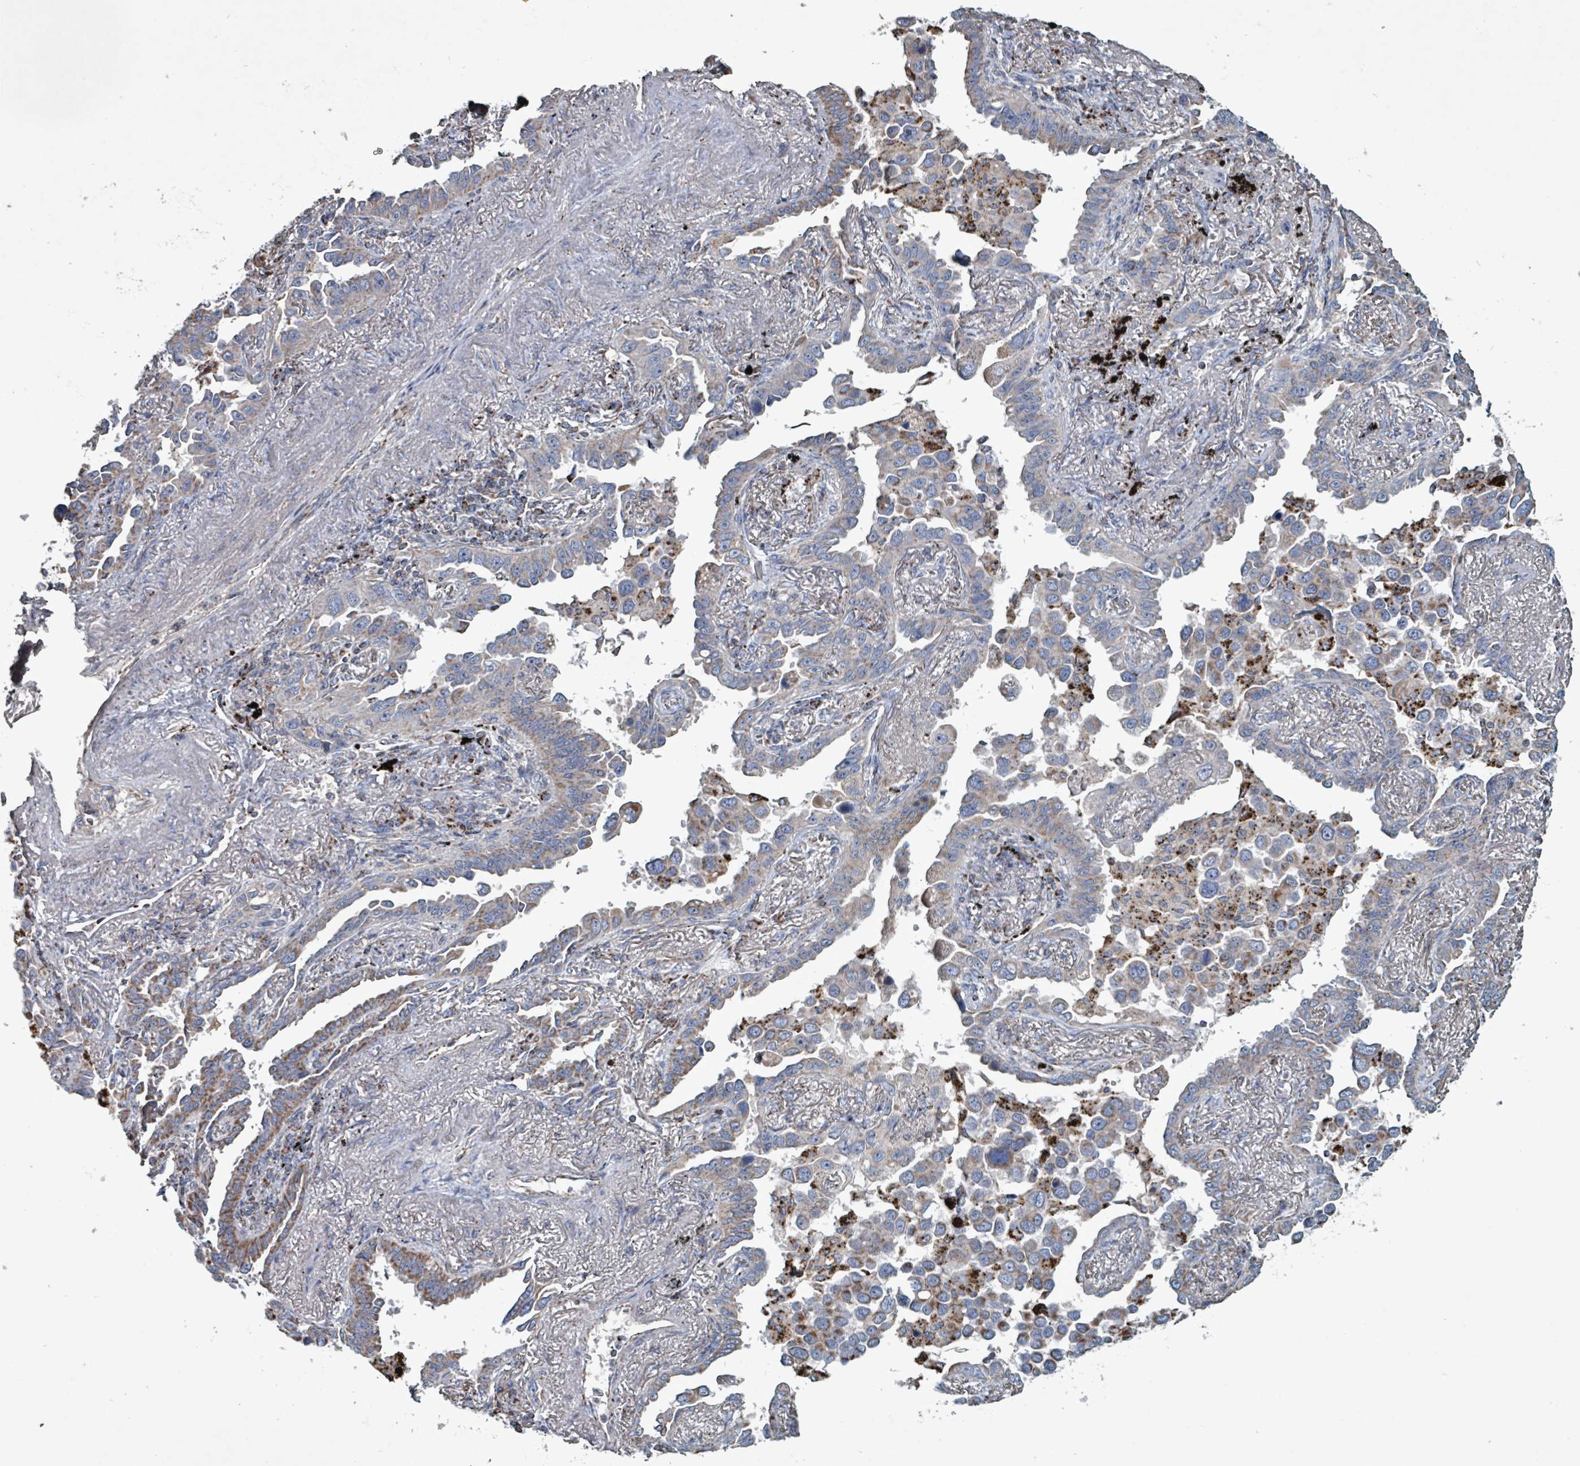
{"staining": {"intensity": "moderate", "quantity": "<25%", "location": "cytoplasmic/membranous"}, "tissue": "lung cancer", "cell_type": "Tumor cells", "image_type": "cancer", "snomed": [{"axis": "morphology", "description": "Adenocarcinoma, NOS"}, {"axis": "topography", "description": "Lung"}], "caption": "A brown stain highlights moderate cytoplasmic/membranous positivity of a protein in human adenocarcinoma (lung) tumor cells.", "gene": "ABHD18", "patient": {"sex": "male", "age": 67}}